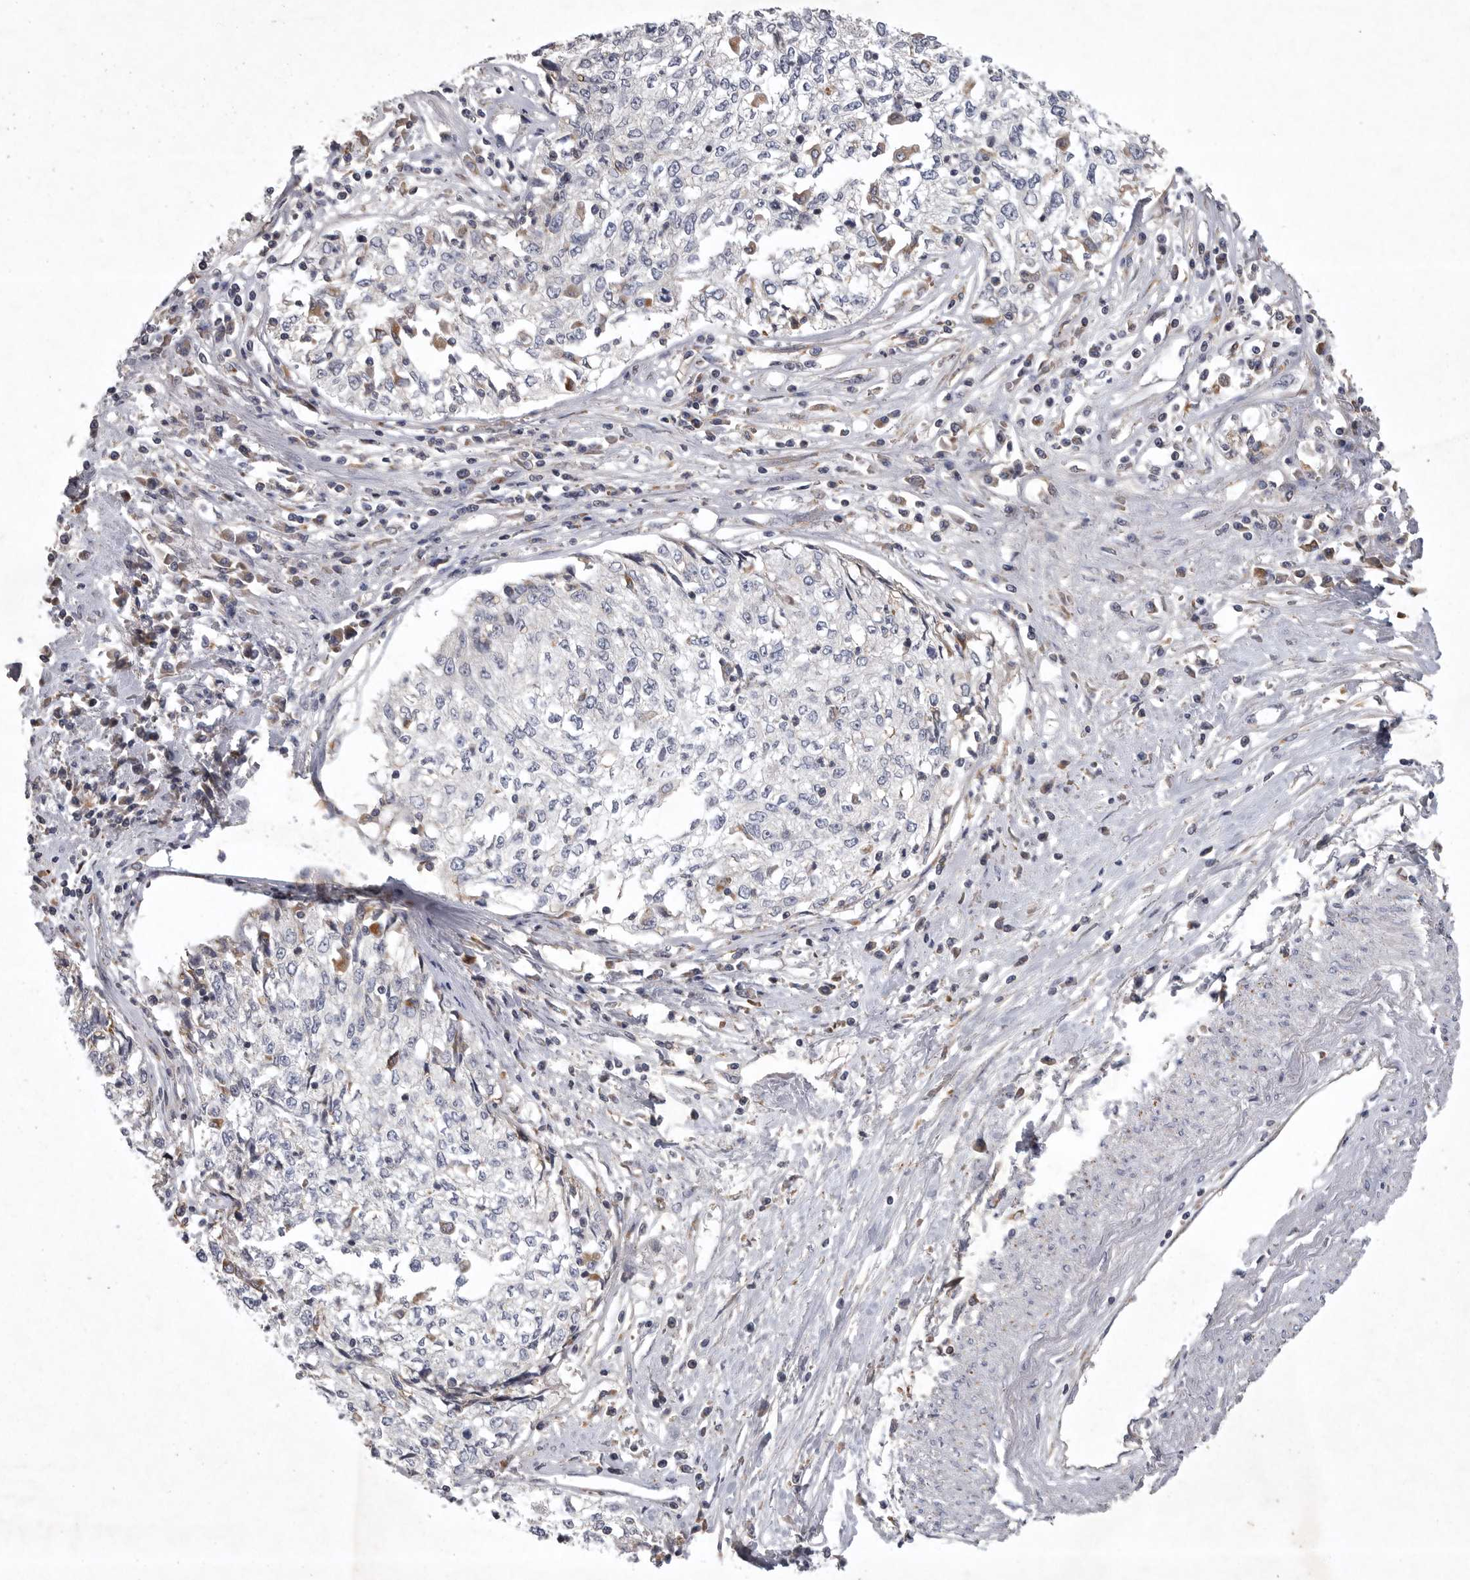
{"staining": {"intensity": "negative", "quantity": "none", "location": "none"}, "tissue": "cervical cancer", "cell_type": "Tumor cells", "image_type": "cancer", "snomed": [{"axis": "morphology", "description": "Squamous cell carcinoma, NOS"}, {"axis": "topography", "description": "Cervix"}], "caption": "Tumor cells are negative for protein expression in human cervical squamous cell carcinoma.", "gene": "LAMTOR3", "patient": {"sex": "female", "age": 57}}